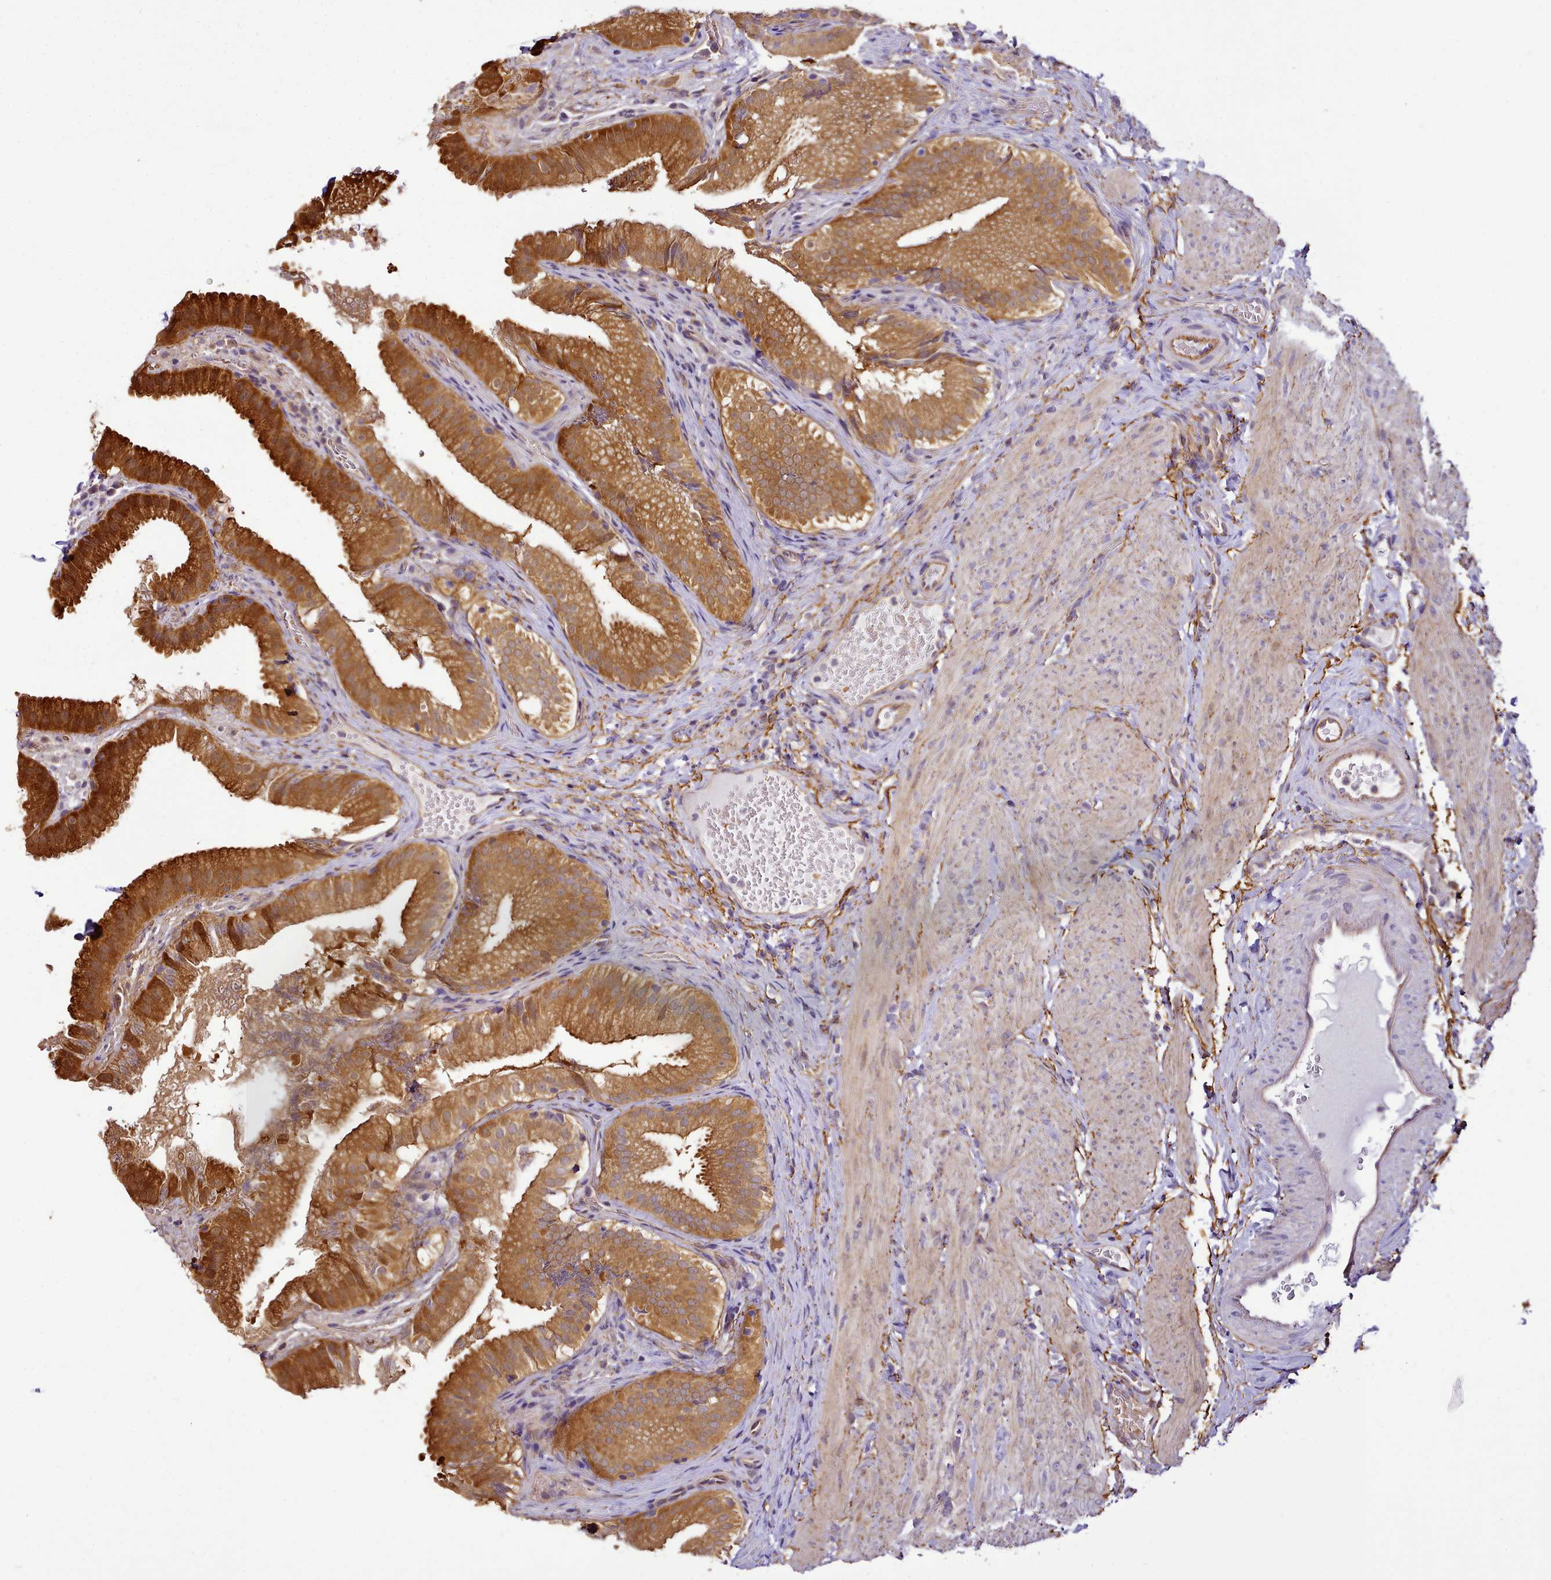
{"staining": {"intensity": "strong", "quantity": ">75%", "location": "cytoplasmic/membranous"}, "tissue": "gallbladder", "cell_type": "Glandular cells", "image_type": "normal", "snomed": [{"axis": "morphology", "description": "Normal tissue, NOS"}, {"axis": "topography", "description": "Gallbladder"}], "caption": "Immunohistochemical staining of unremarkable human gallbladder displays >75% levels of strong cytoplasmic/membranous protein expression in approximately >75% of glandular cells. Nuclei are stained in blue.", "gene": "NBPF10", "patient": {"sex": "female", "age": 30}}